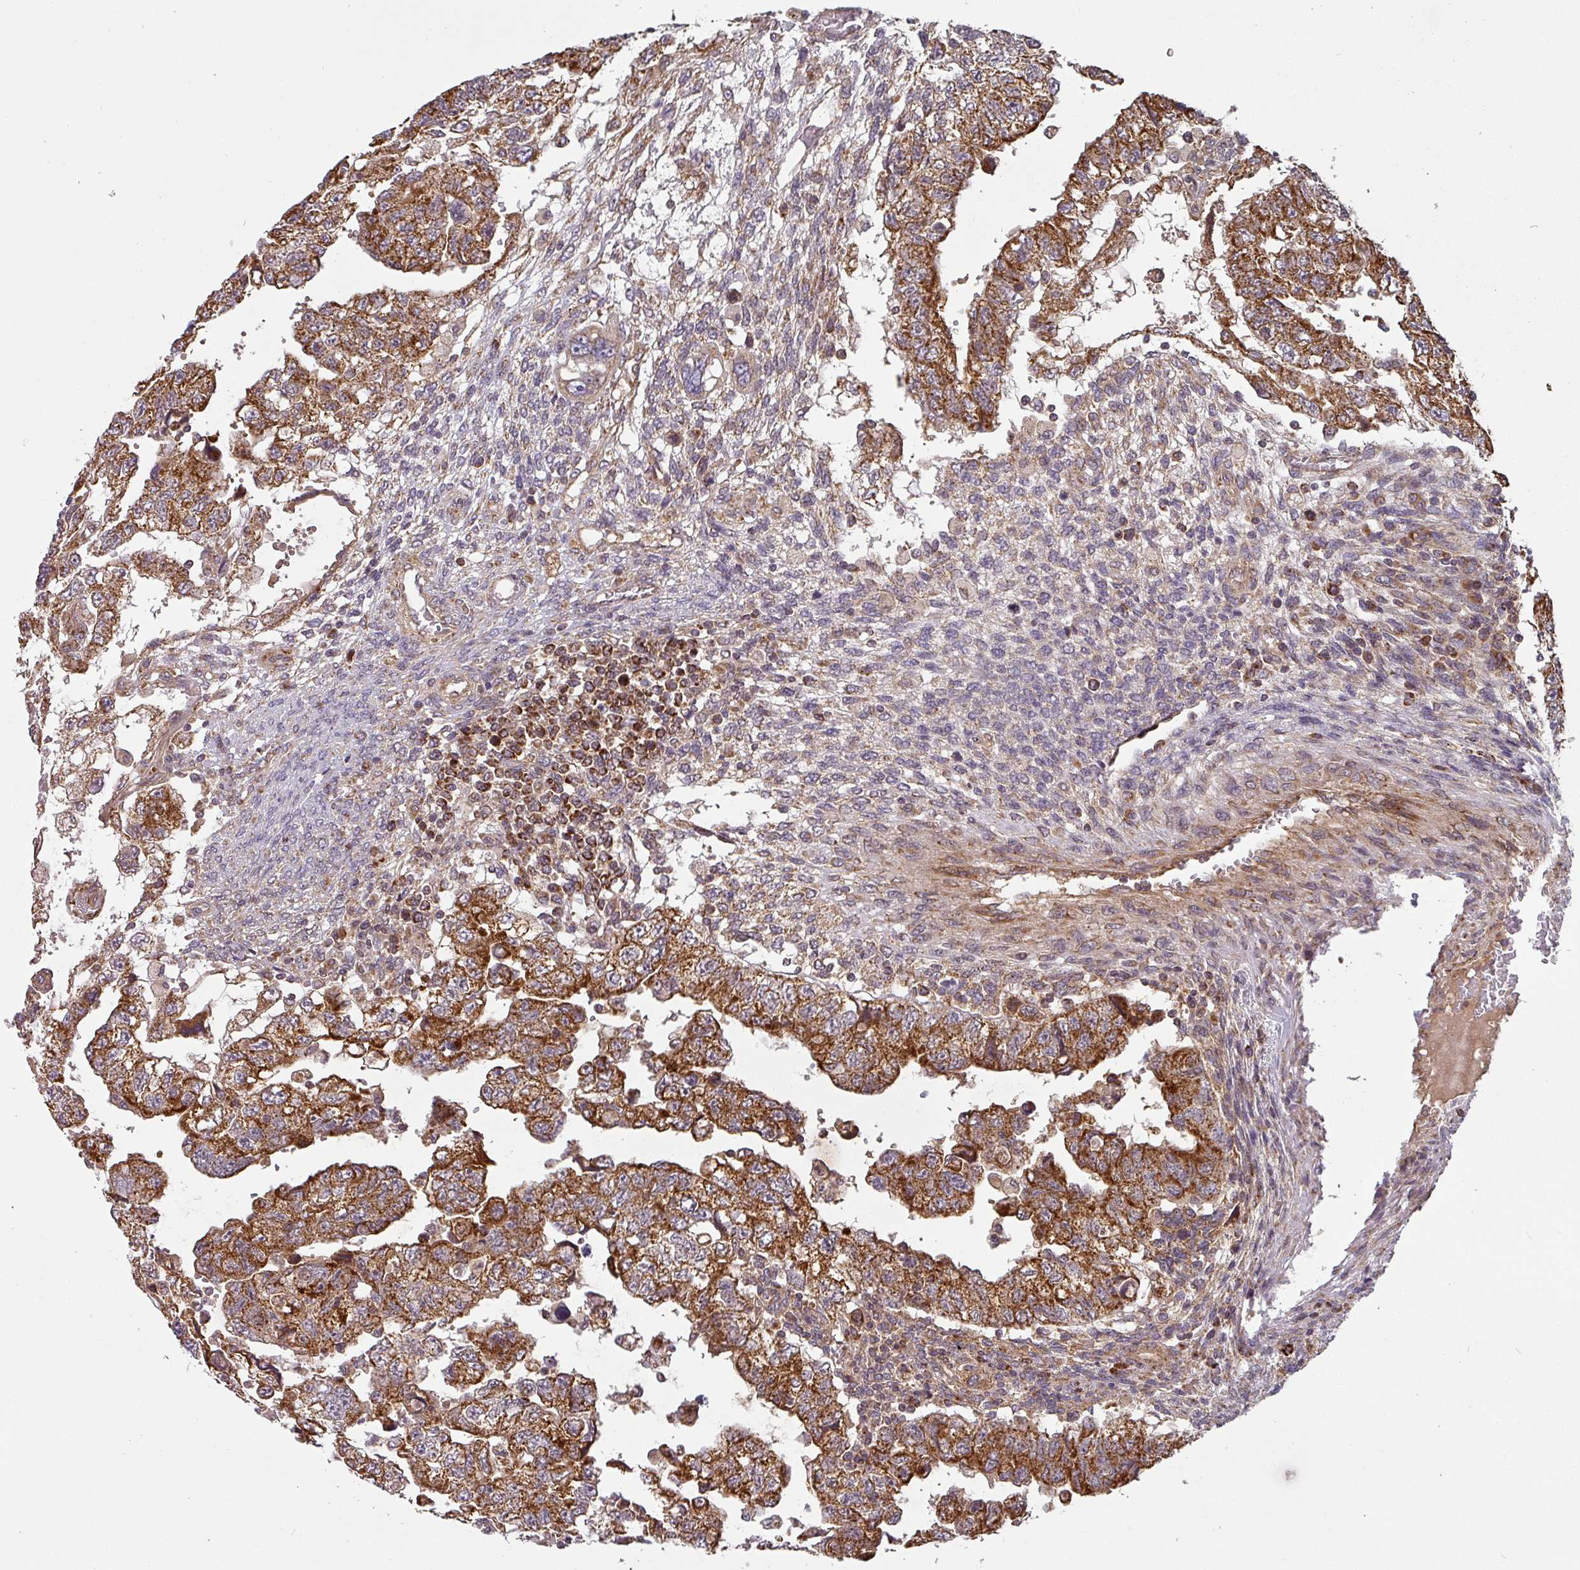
{"staining": {"intensity": "strong", "quantity": ">75%", "location": "cytoplasmic/membranous"}, "tissue": "testis cancer", "cell_type": "Tumor cells", "image_type": "cancer", "snomed": [{"axis": "morphology", "description": "Carcinoma, Embryonal, NOS"}, {"axis": "topography", "description": "Testis"}], "caption": "This is a photomicrograph of IHC staining of embryonal carcinoma (testis), which shows strong expression in the cytoplasmic/membranous of tumor cells.", "gene": "MRPS16", "patient": {"sex": "male", "age": 36}}